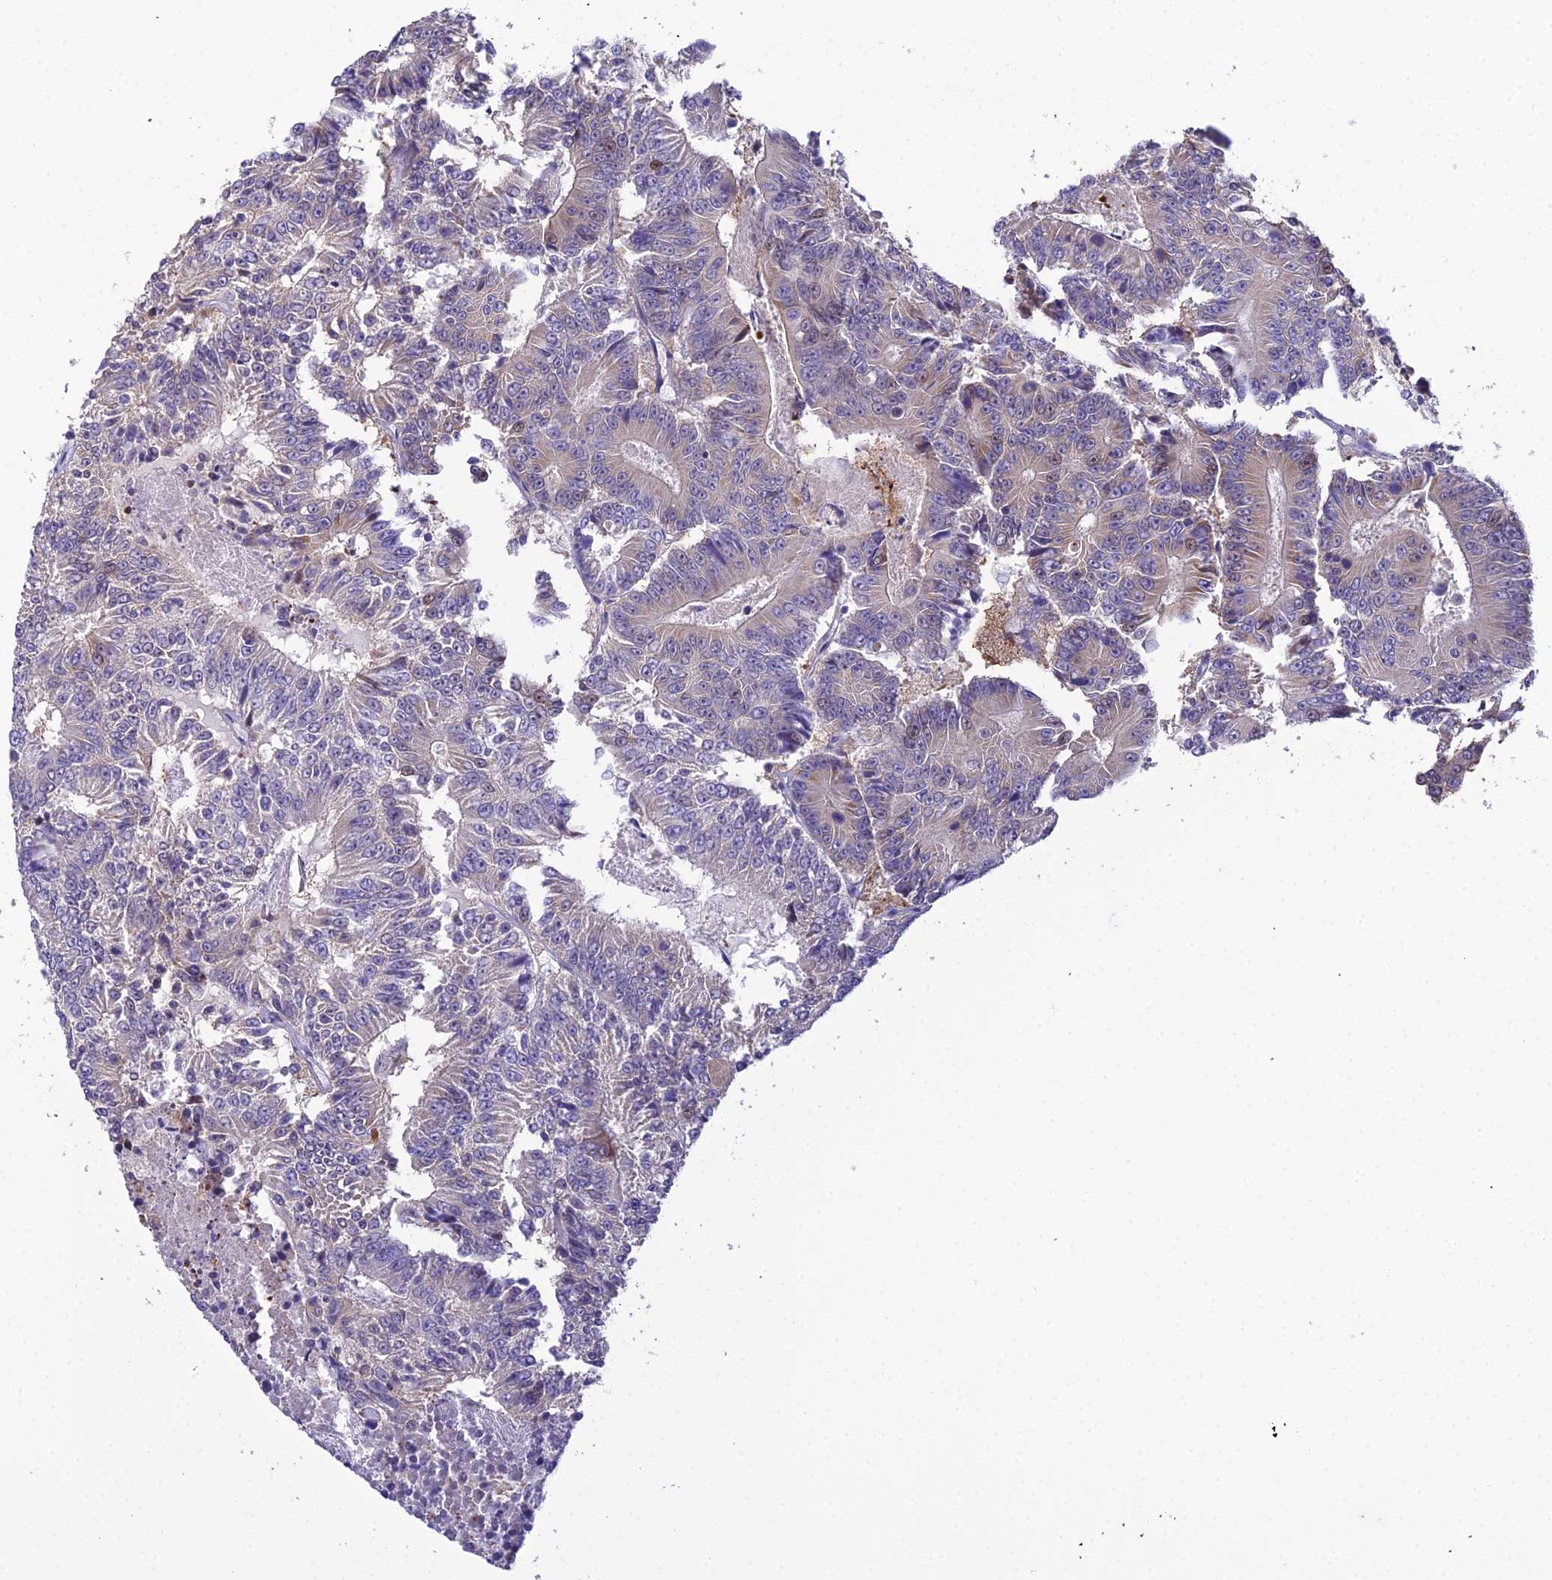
{"staining": {"intensity": "weak", "quantity": "<25%", "location": "cytoplasmic/membranous"}, "tissue": "colorectal cancer", "cell_type": "Tumor cells", "image_type": "cancer", "snomed": [{"axis": "morphology", "description": "Adenocarcinoma, NOS"}, {"axis": "topography", "description": "Colon"}], "caption": "This is an immunohistochemistry micrograph of adenocarcinoma (colorectal). There is no positivity in tumor cells.", "gene": "ZMIZ1", "patient": {"sex": "male", "age": 83}}